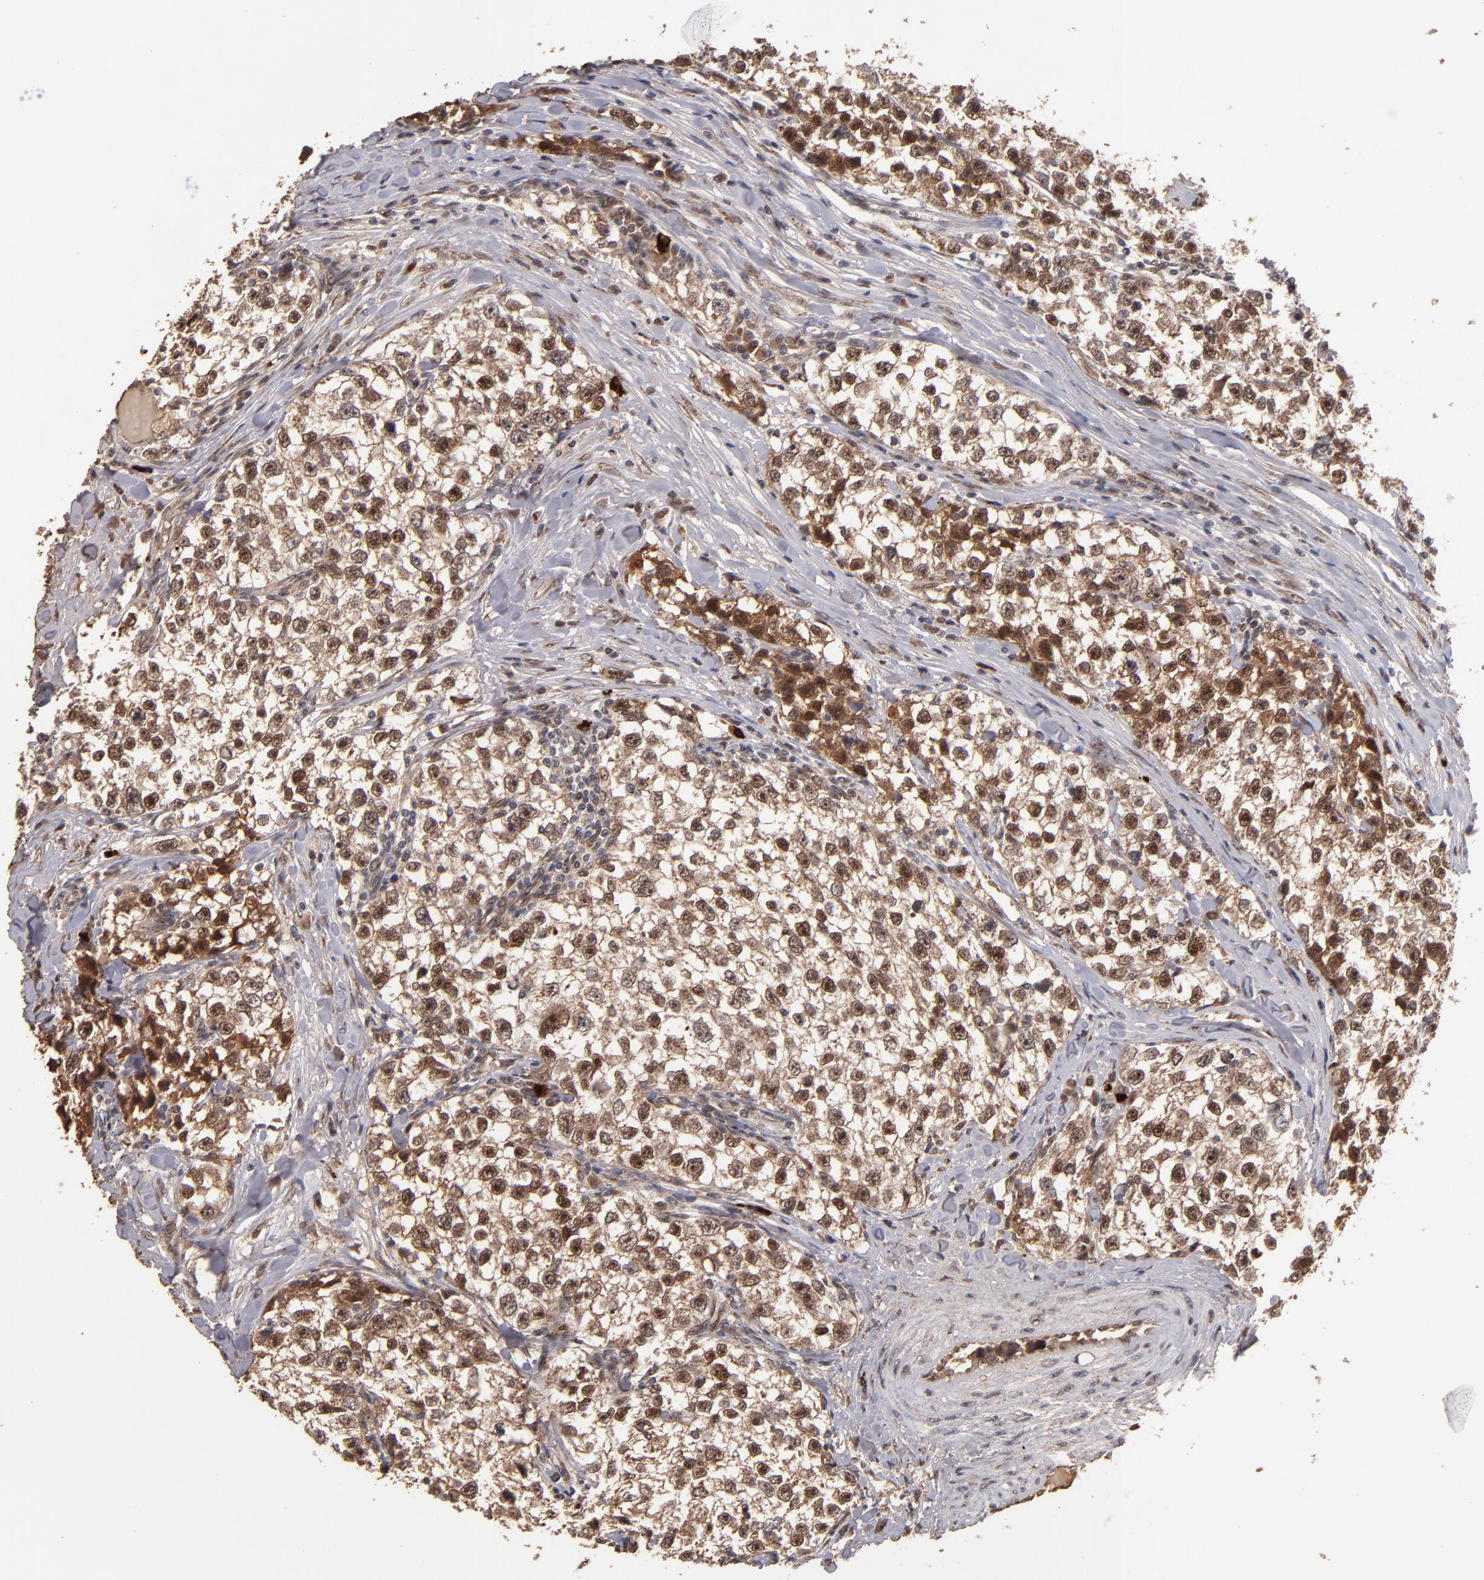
{"staining": {"intensity": "moderate", "quantity": ">75%", "location": "cytoplasmic/membranous,nuclear"}, "tissue": "testis cancer", "cell_type": "Tumor cells", "image_type": "cancer", "snomed": [{"axis": "morphology", "description": "Seminoma, NOS"}, {"axis": "morphology", "description": "Carcinoma, Embryonal, NOS"}, {"axis": "topography", "description": "Testis"}], "caption": "Immunohistochemistry micrograph of human testis cancer (seminoma) stained for a protein (brown), which demonstrates medium levels of moderate cytoplasmic/membranous and nuclear positivity in about >75% of tumor cells.", "gene": "EAPP", "patient": {"sex": "male", "age": 30}}